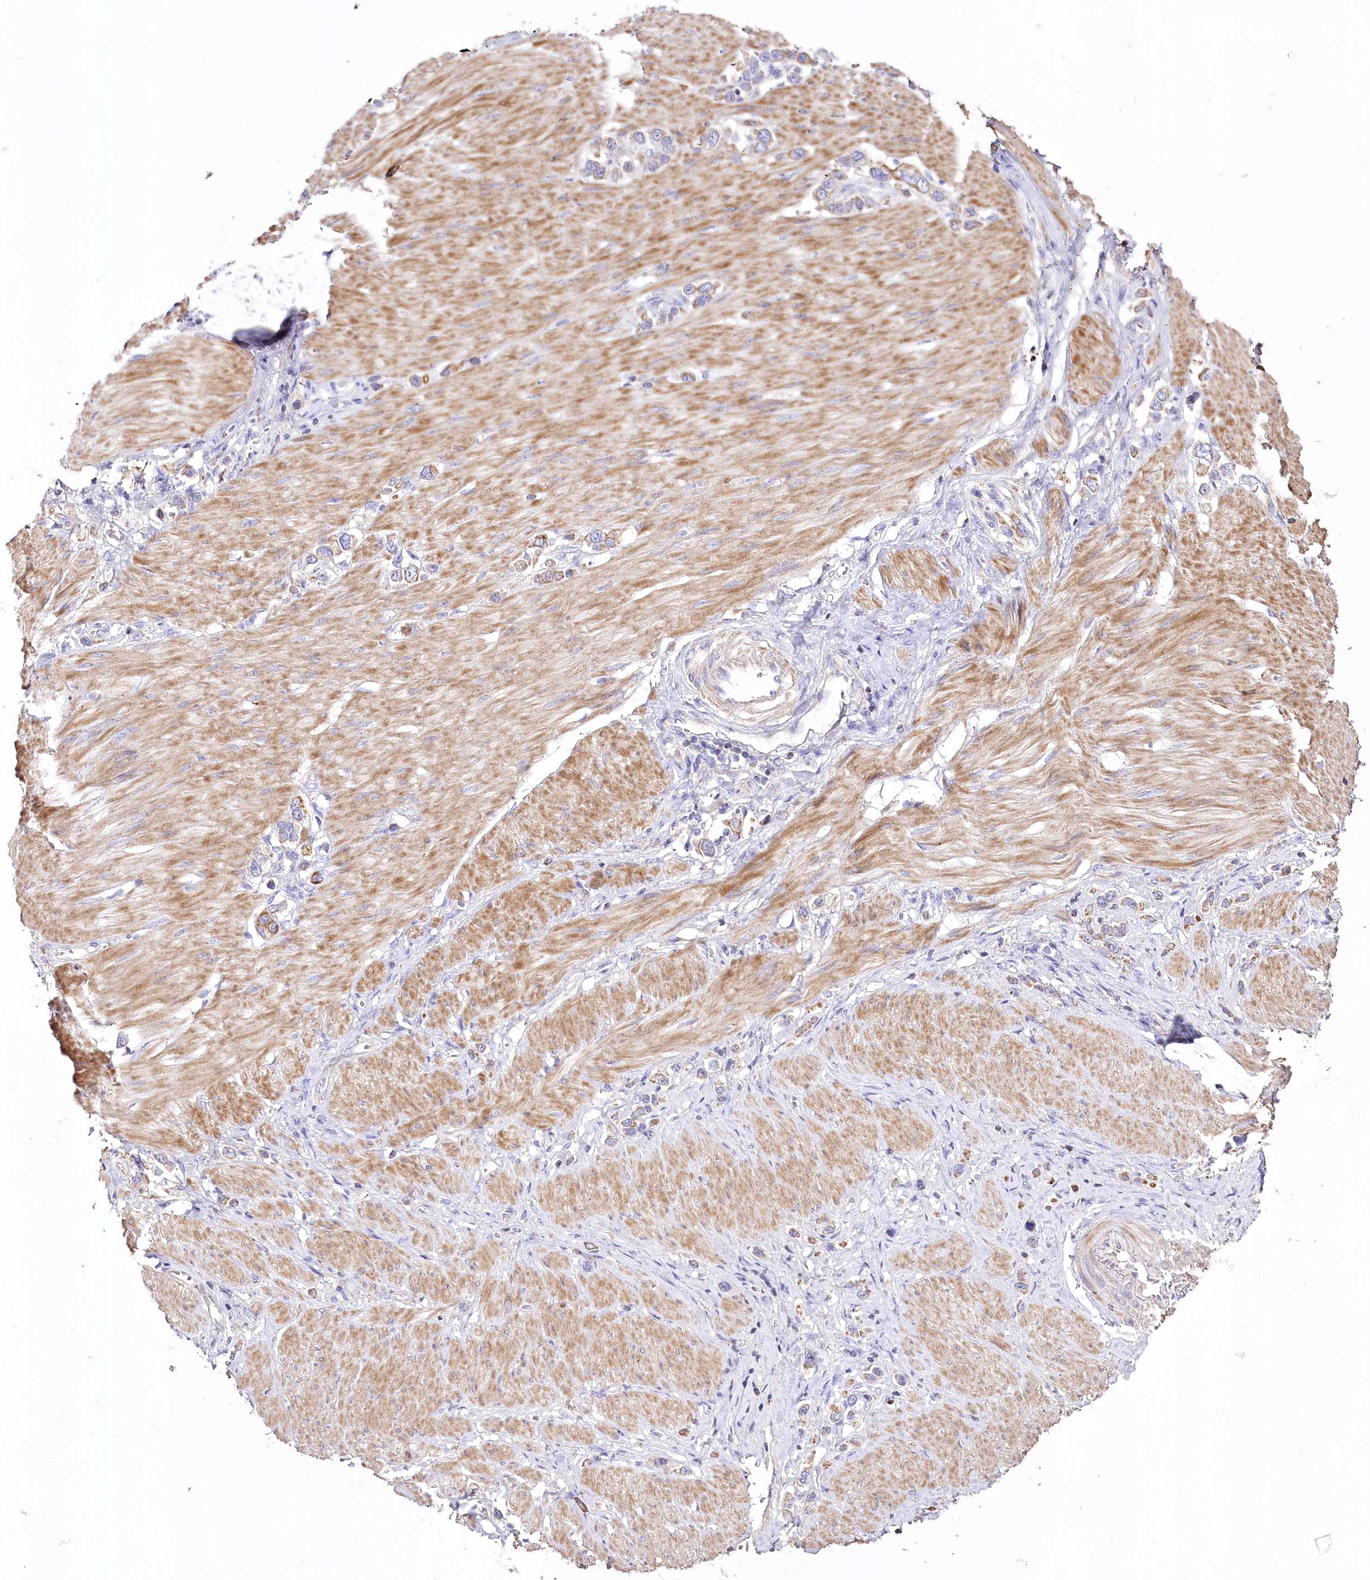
{"staining": {"intensity": "weak", "quantity": "25%-75%", "location": "cytoplasmic/membranous"}, "tissue": "stomach cancer", "cell_type": "Tumor cells", "image_type": "cancer", "snomed": [{"axis": "morphology", "description": "Normal tissue, NOS"}, {"axis": "morphology", "description": "Adenocarcinoma, NOS"}, {"axis": "topography", "description": "Stomach, upper"}, {"axis": "topography", "description": "Stomach"}], "caption": "Human stomach adenocarcinoma stained with a brown dye demonstrates weak cytoplasmic/membranous positive staining in about 25%-75% of tumor cells.", "gene": "PTER", "patient": {"sex": "female", "age": 65}}